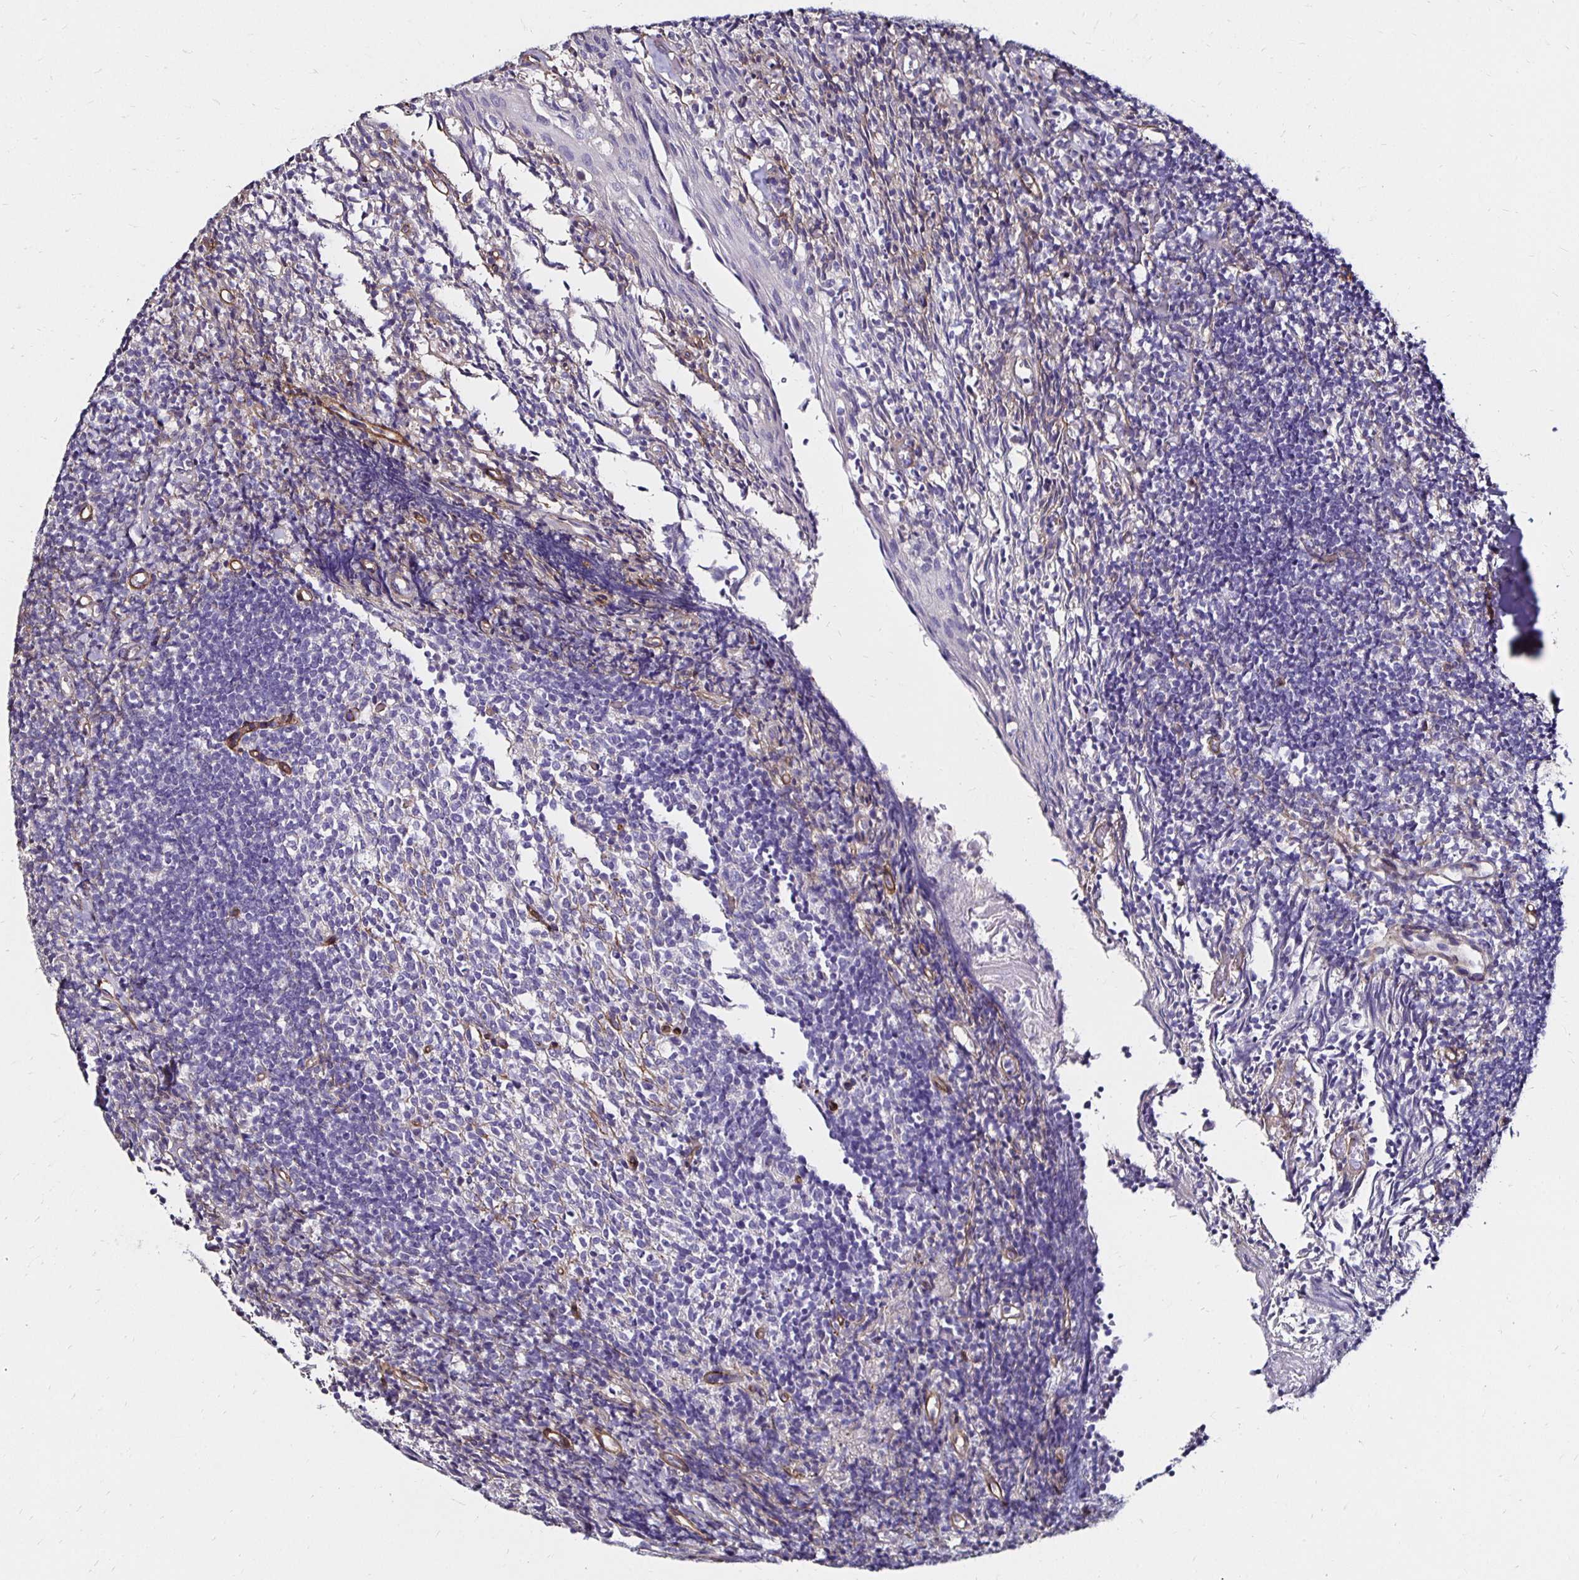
{"staining": {"intensity": "negative", "quantity": "none", "location": "none"}, "tissue": "tonsil", "cell_type": "Germinal center cells", "image_type": "normal", "snomed": [{"axis": "morphology", "description": "Normal tissue, NOS"}, {"axis": "topography", "description": "Tonsil"}], "caption": "Immunohistochemistry image of benign tonsil stained for a protein (brown), which displays no staining in germinal center cells. (IHC, brightfield microscopy, high magnification).", "gene": "ITGB1", "patient": {"sex": "female", "age": 10}}